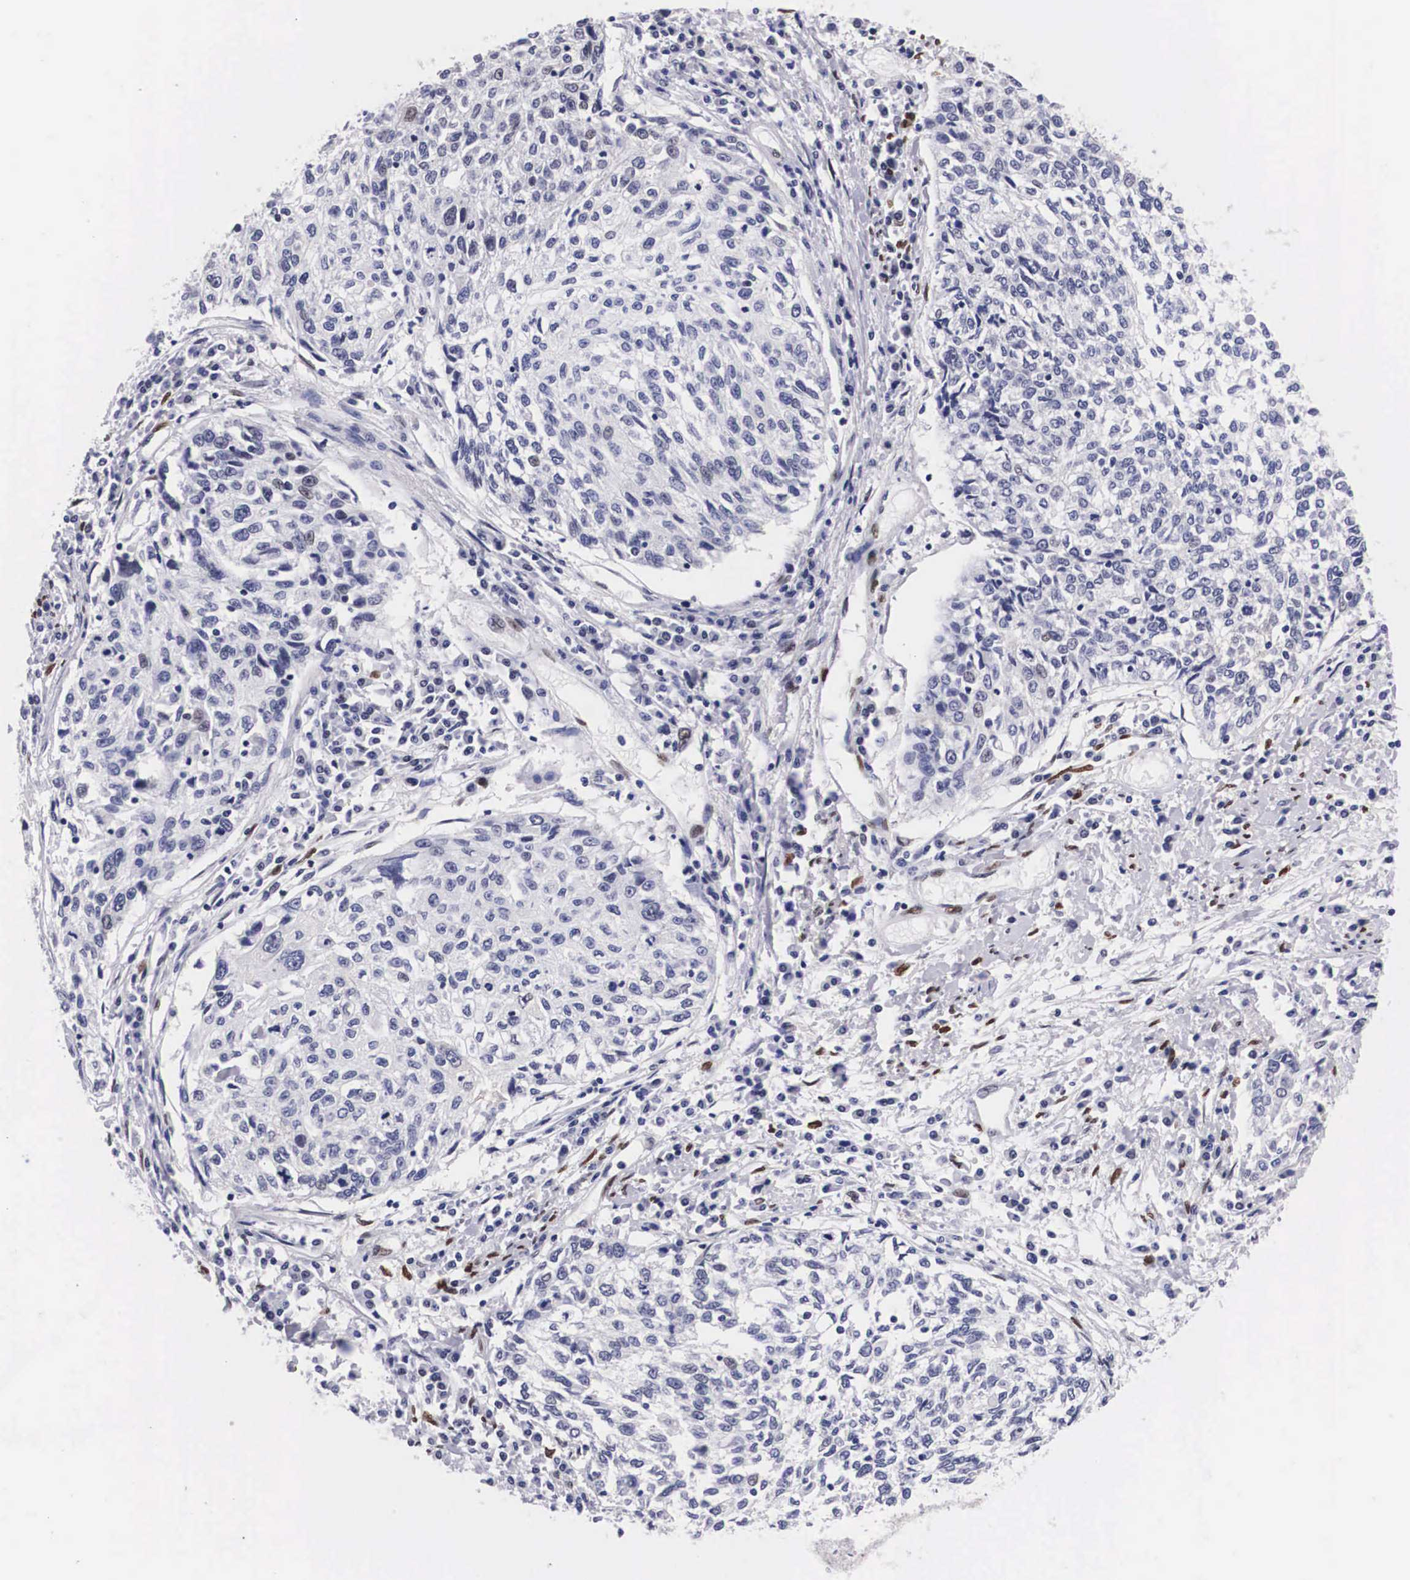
{"staining": {"intensity": "weak", "quantity": "<25%", "location": "nuclear"}, "tissue": "cervical cancer", "cell_type": "Tumor cells", "image_type": "cancer", "snomed": [{"axis": "morphology", "description": "Squamous cell carcinoma, NOS"}, {"axis": "topography", "description": "Cervix"}], "caption": "A high-resolution image shows immunohistochemistry (IHC) staining of cervical cancer, which demonstrates no significant staining in tumor cells. (DAB immunohistochemistry (IHC), high magnification).", "gene": "KHDRBS3", "patient": {"sex": "female", "age": 57}}